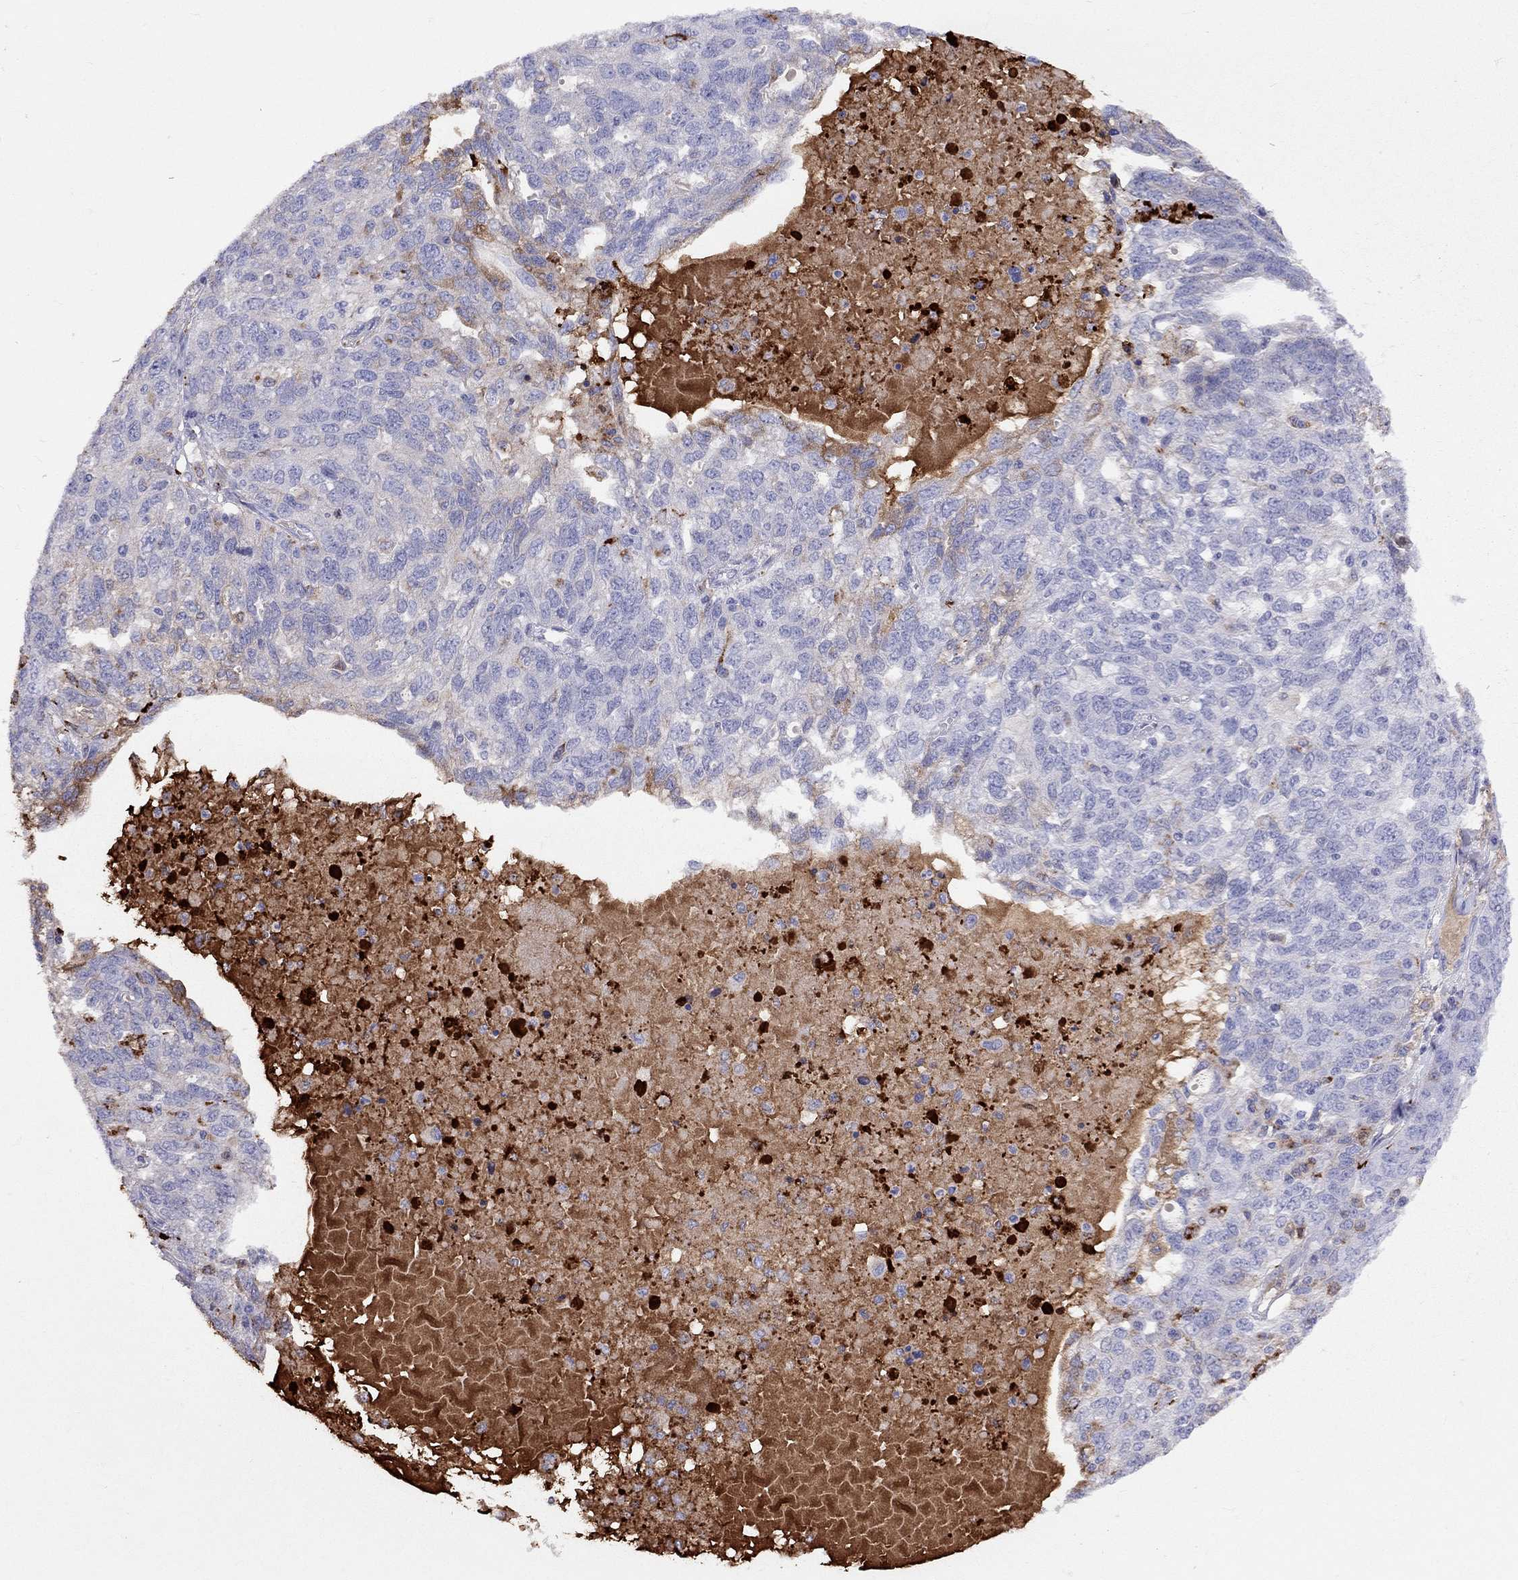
{"staining": {"intensity": "weak", "quantity": "<25%", "location": "cytoplasmic/membranous"}, "tissue": "ovarian cancer", "cell_type": "Tumor cells", "image_type": "cancer", "snomed": [{"axis": "morphology", "description": "Cystadenocarcinoma, serous, NOS"}, {"axis": "topography", "description": "Ovary"}], "caption": "DAB (3,3'-diaminobenzidine) immunohistochemical staining of human ovarian cancer shows no significant expression in tumor cells.", "gene": "SERPINA3", "patient": {"sex": "female", "age": 71}}